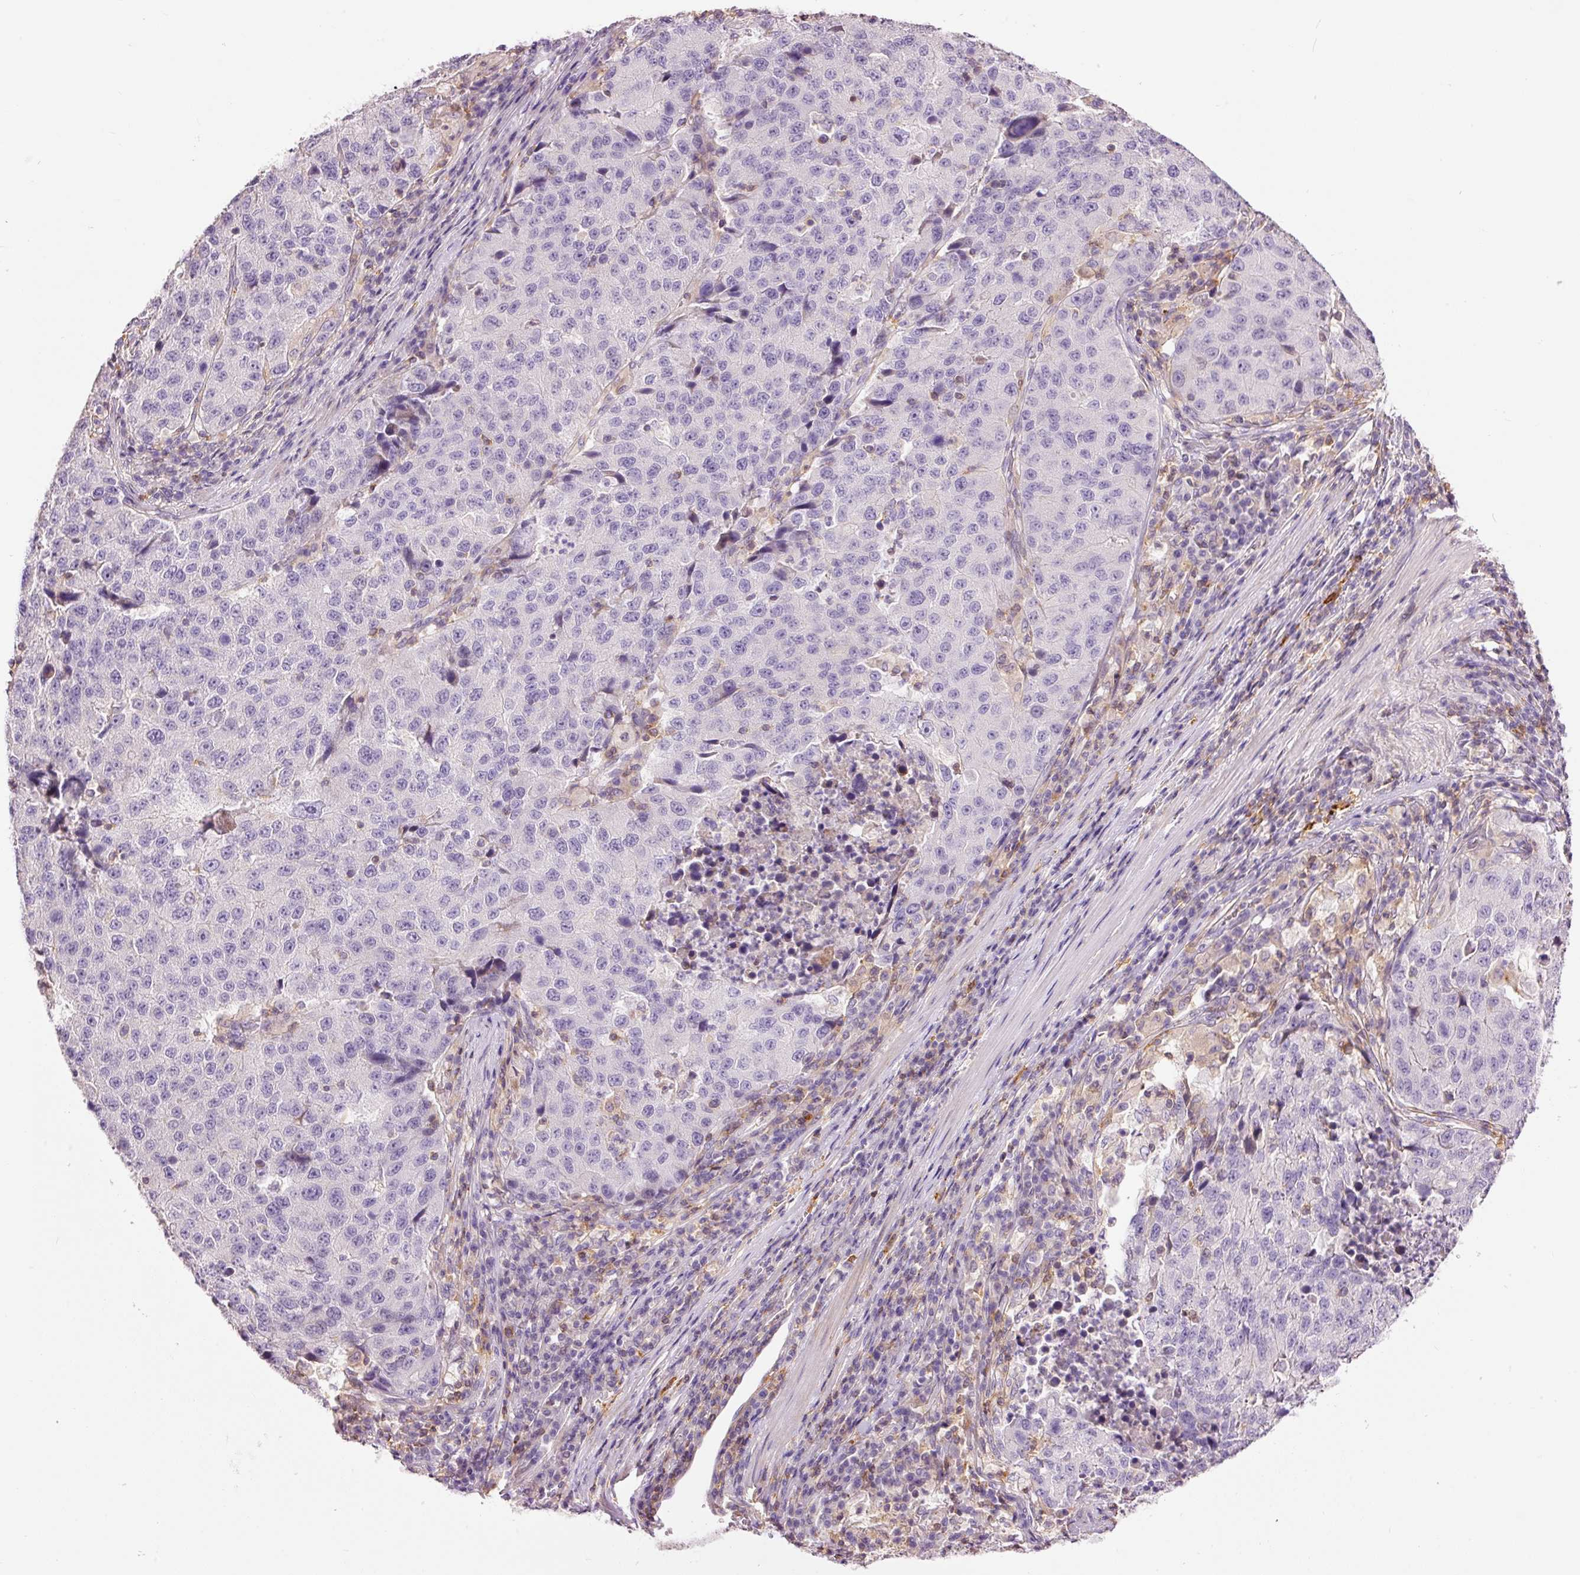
{"staining": {"intensity": "negative", "quantity": "none", "location": "none"}, "tissue": "stomach cancer", "cell_type": "Tumor cells", "image_type": "cancer", "snomed": [{"axis": "morphology", "description": "Adenocarcinoma, NOS"}, {"axis": "topography", "description": "Stomach"}], "caption": "A high-resolution histopathology image shows immunohistochemistry (IHC) staining of adenocarcinoma (stomach), which exhibits no significant staining in tumor cells. (DAB immunohistochemistry (IHC) visualized using brightfield microscopy, high magnification).", "gene": "DOK6", "patient": {"sex": "male", "age": 71}}